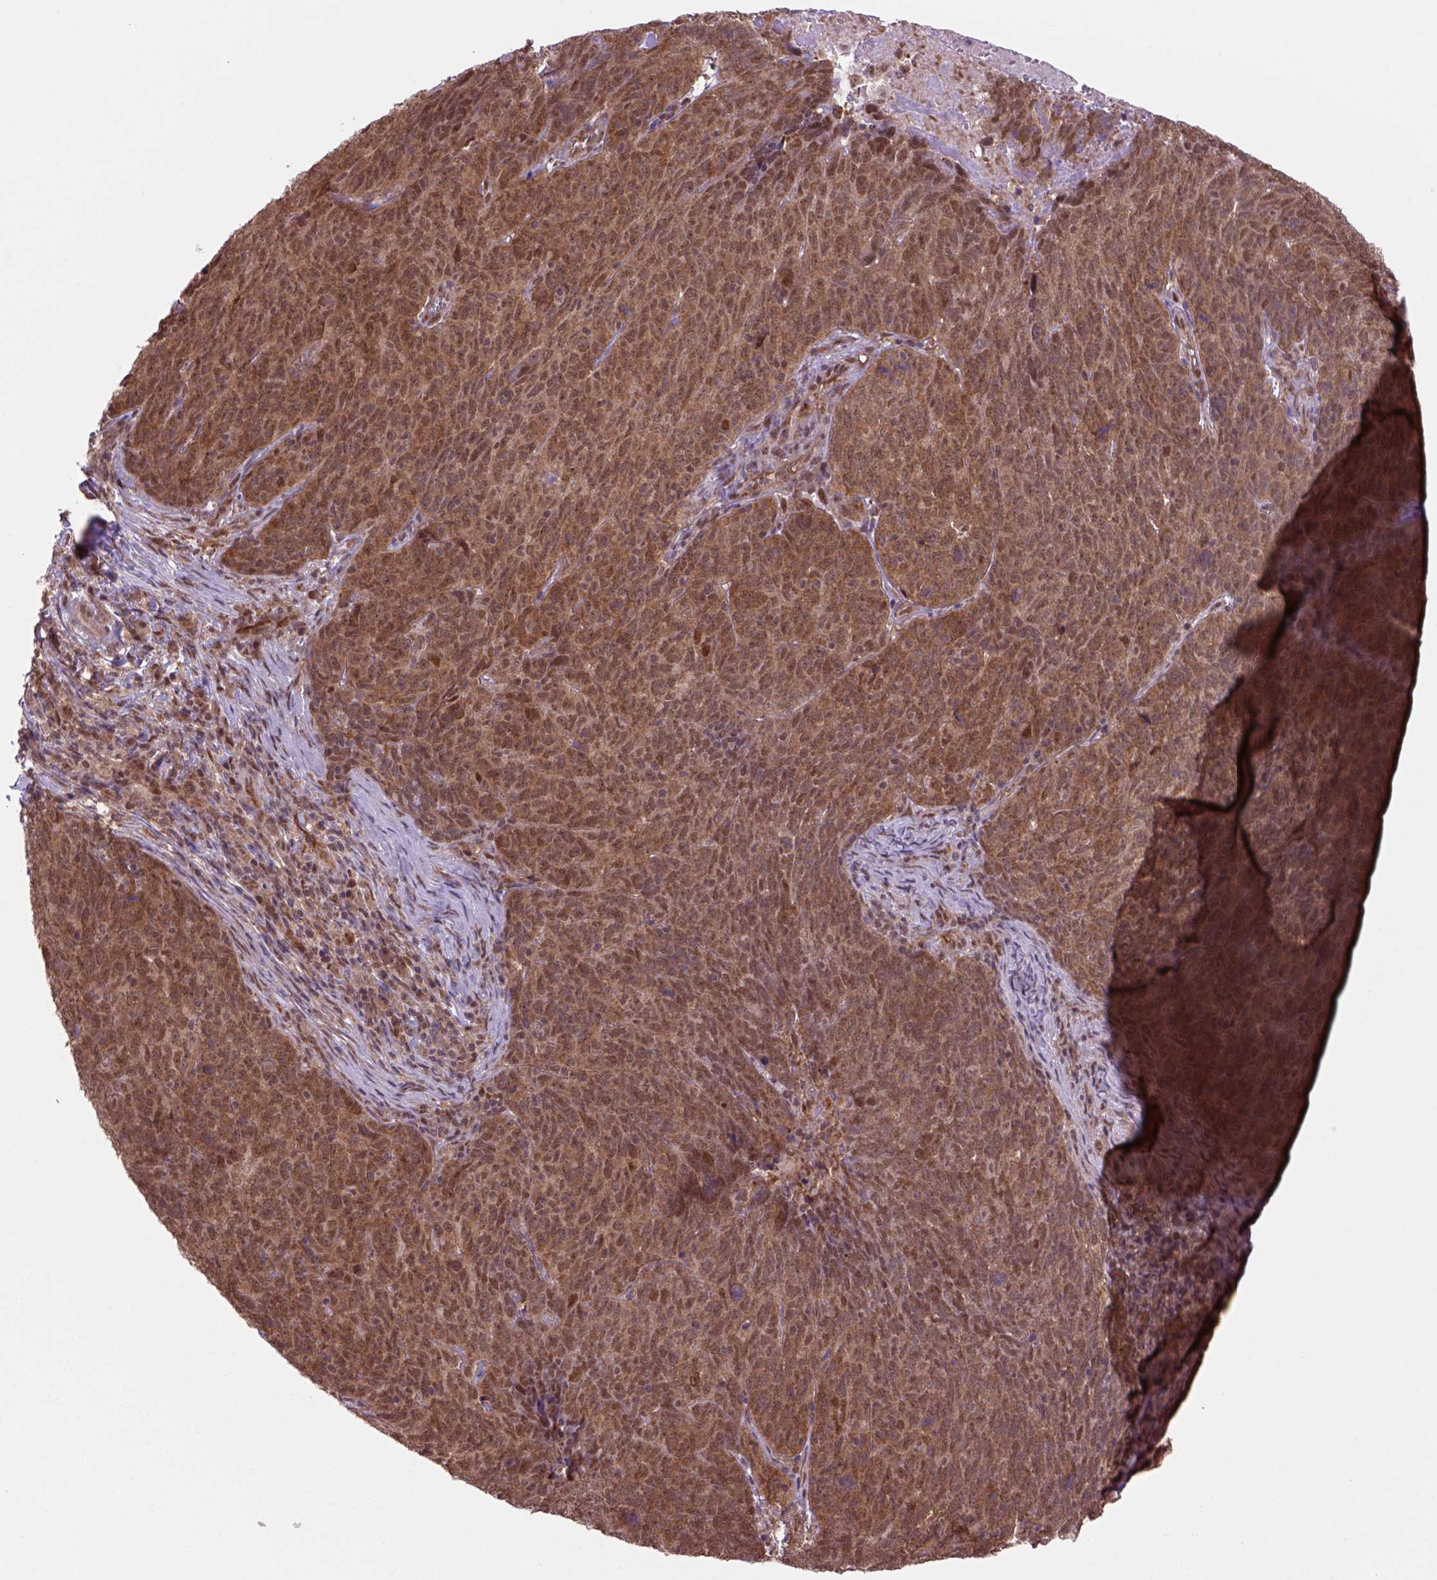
{"staining": {"intensity": "strong", "quantity": ">75%", "location": "cytoplasmic/membranous,nuclear"}, "tissue": "skin cancer", "cell_type": "Tumor cells", "image_type": "cancer", "snomed": [{"axis": "morphology", "description": "Squamous cell carcinoma, NOS"}, {"axis": "topography", "description": "Skin"}, {"axis": "topography", "description": "Anal"}], "caption": "Human skin cancer stained for a protein (brown) displays strong cytoplasmic/membranous and nuclear positive staining in about >75% of tumor cells.", "gene": "PSMC2", "patient": {"sex": "female", "age": 51}}